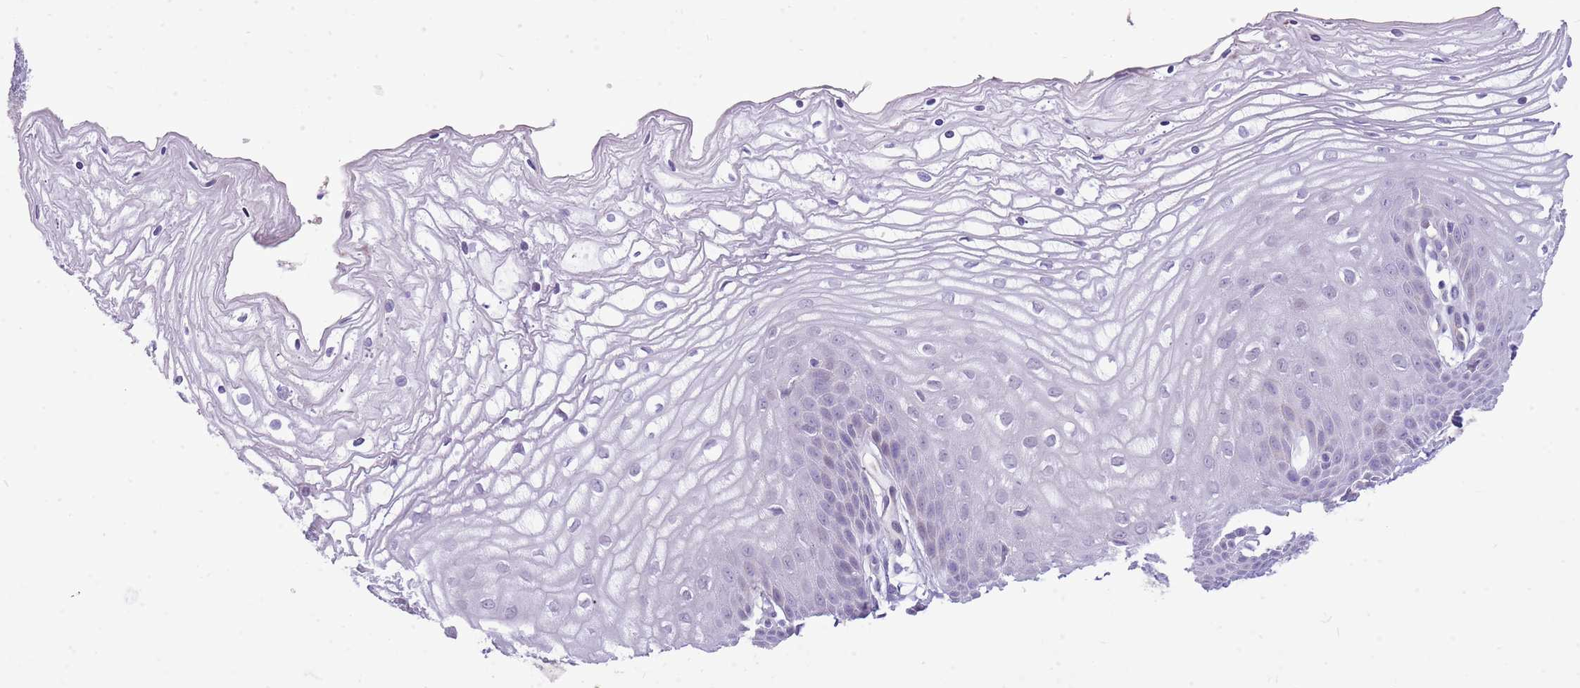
{"staining": {"intensity": "negative", "quantity": "none", "location": "none"}, "tissue": "vagina", "cell_type": "Squamous epithelial cells", "image_type": "normal", "snomed": [{"axis": "morphology", "description": "Normal tissue, NOS"}, {"axis": "topography", "description": "Vagina"}, {"axis": "topography", "description": "Cervix"}], "caption": "A micrograph of human vagina is negative for staining in squamous epithelial cells. (DAB (3,3'-diaminobenzidine) IHC, high magnification).", "gene": "PCNX1", "patient": {"sex": "female", "age": 40}}